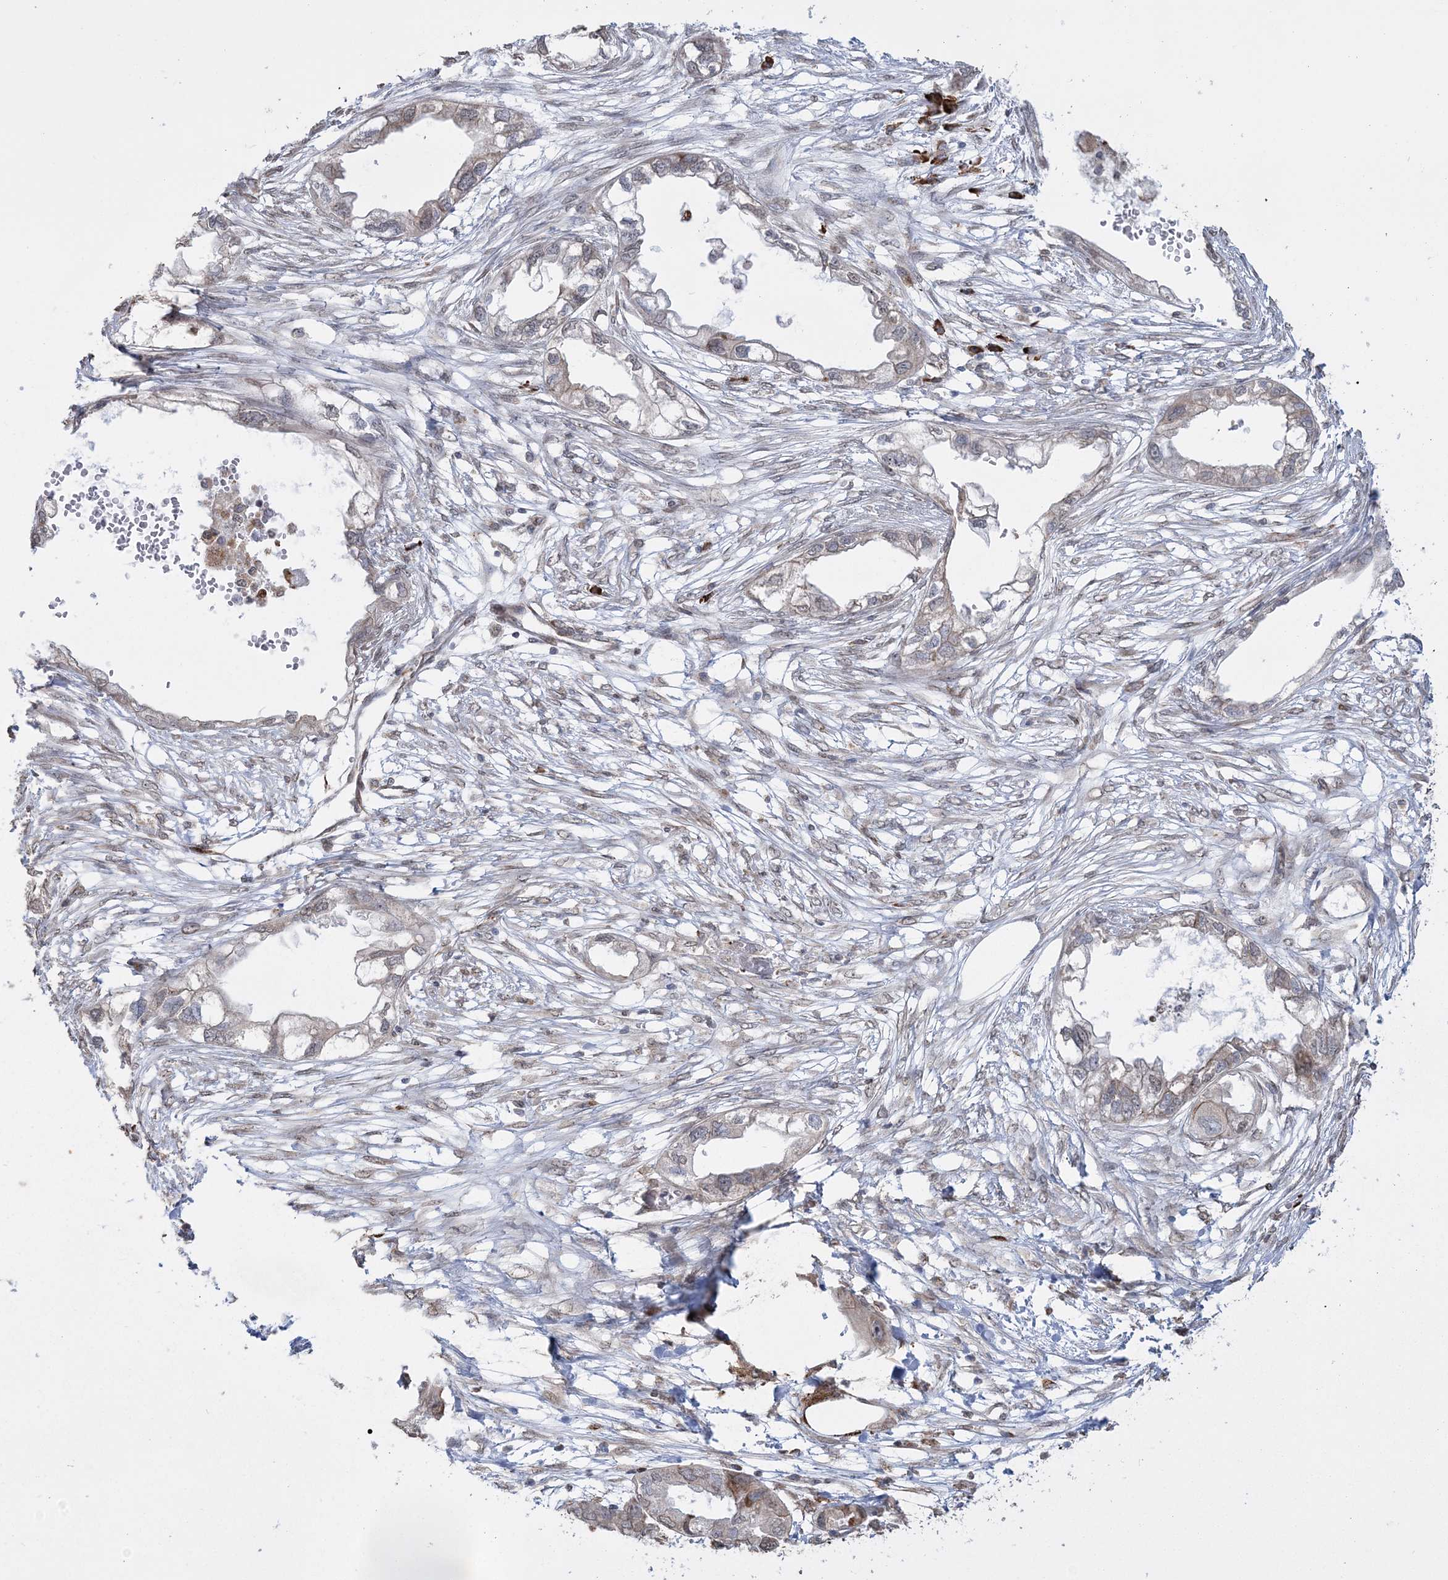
{"staining": {"intensity": "negative", "quantity": "none", "location": "none"}, "tissue": "endometrial cancer", "cell_type": "Tumor cells", "image_type": "cancer", "snomed": [{"axis": "morphology", "description": "Adenocarcinoma, NOS"}, {"axis": "morphology", "description": "Adenocarcinoma, metastatic, NOS"}, {"axis": "topography", "description": "Adipose tissue"}, {"axis": "topography", "description": "Endometrium"}], "caption": "Tumor cells are negative for protein expression in human endometrial adenocarcinoma. (Brightfield microscopy of DAB (3,3'-diaminobenzidine) immunohistochemistry at high magnification).", "gene": "EFCAB12", "patient": {"sex": "female", "age": 67}}